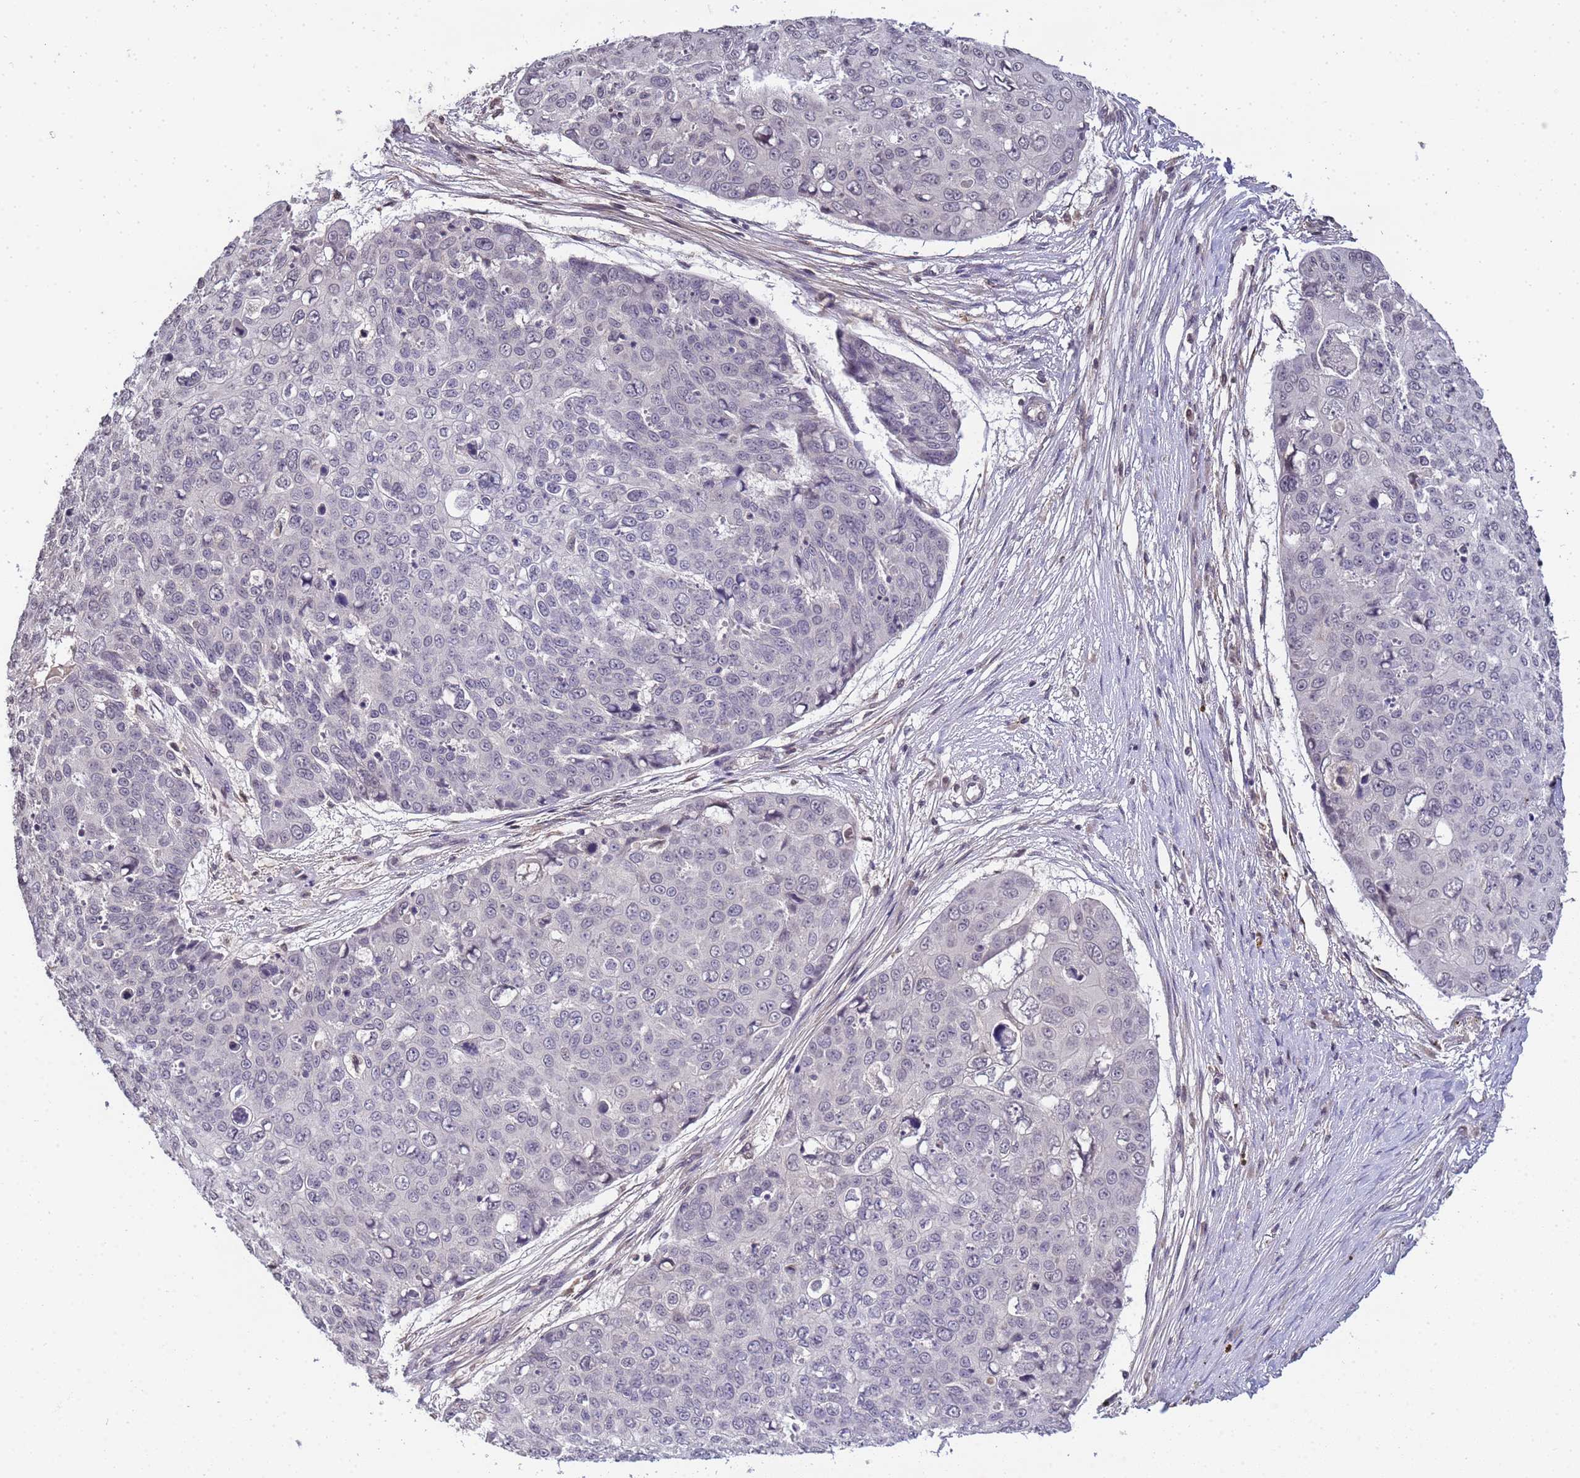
{"staining": {"intensity": "weak", "quantity": "<25%", "location": "nuclear"}, "tissue": "skin cancer", "cell_type": "Tumor cells", "image_type": "cancer", "snomed": [{"axis": "morphology", "description": "Squamous cell carcinoma, NOS"}, {"axis": "topography", "description": "Skin"}], "caption": "Squamous cell carcinoma (skin) stained for a protein using immunohistochemistry displays no staining tumor cells.", "gene": "MYL7", "patient": {"sex": "male", "age": 71}}